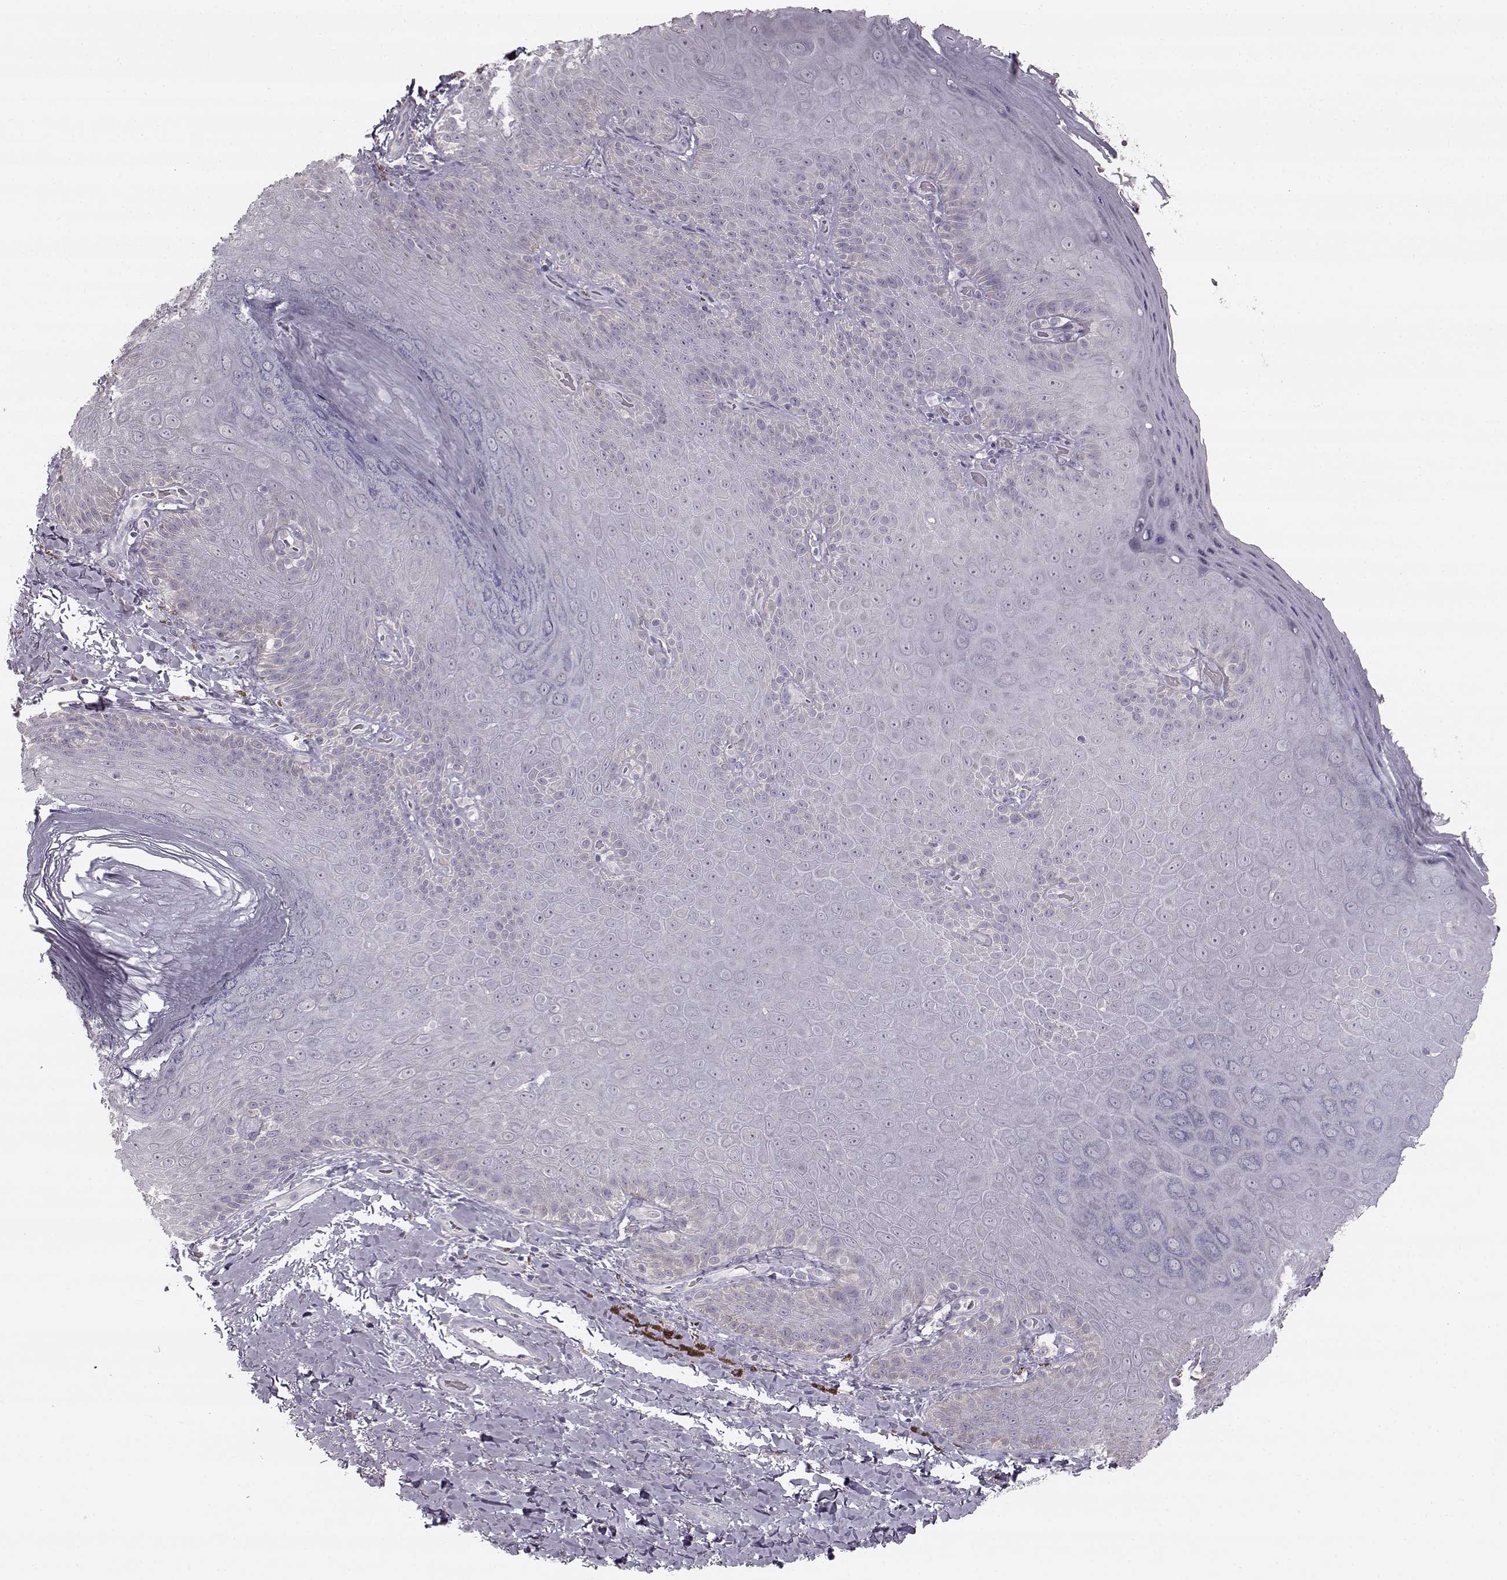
{"staining": {"intensity": "negative", "quantity": "none", "location": "none"}, "tissue": "skin", "cell_type": "Epidermal cells", "image_type": "normal", "snomed": [{"axis": "morphology", "description": "Normal tissue, NOS"}, {"axis": "topography", "description": "Anal"}], "caption": "DAB immunohistochemical staining of benign human skin demonstrates no significant positivity in epidermal cells. (Stains: DAB immunohistochemistry with hematoxylin counter stain, Microscopy: brightfield microscopy at high magnification).", "gene": "MAP6D1", "patient": {"sex": "male", "age": 53}}